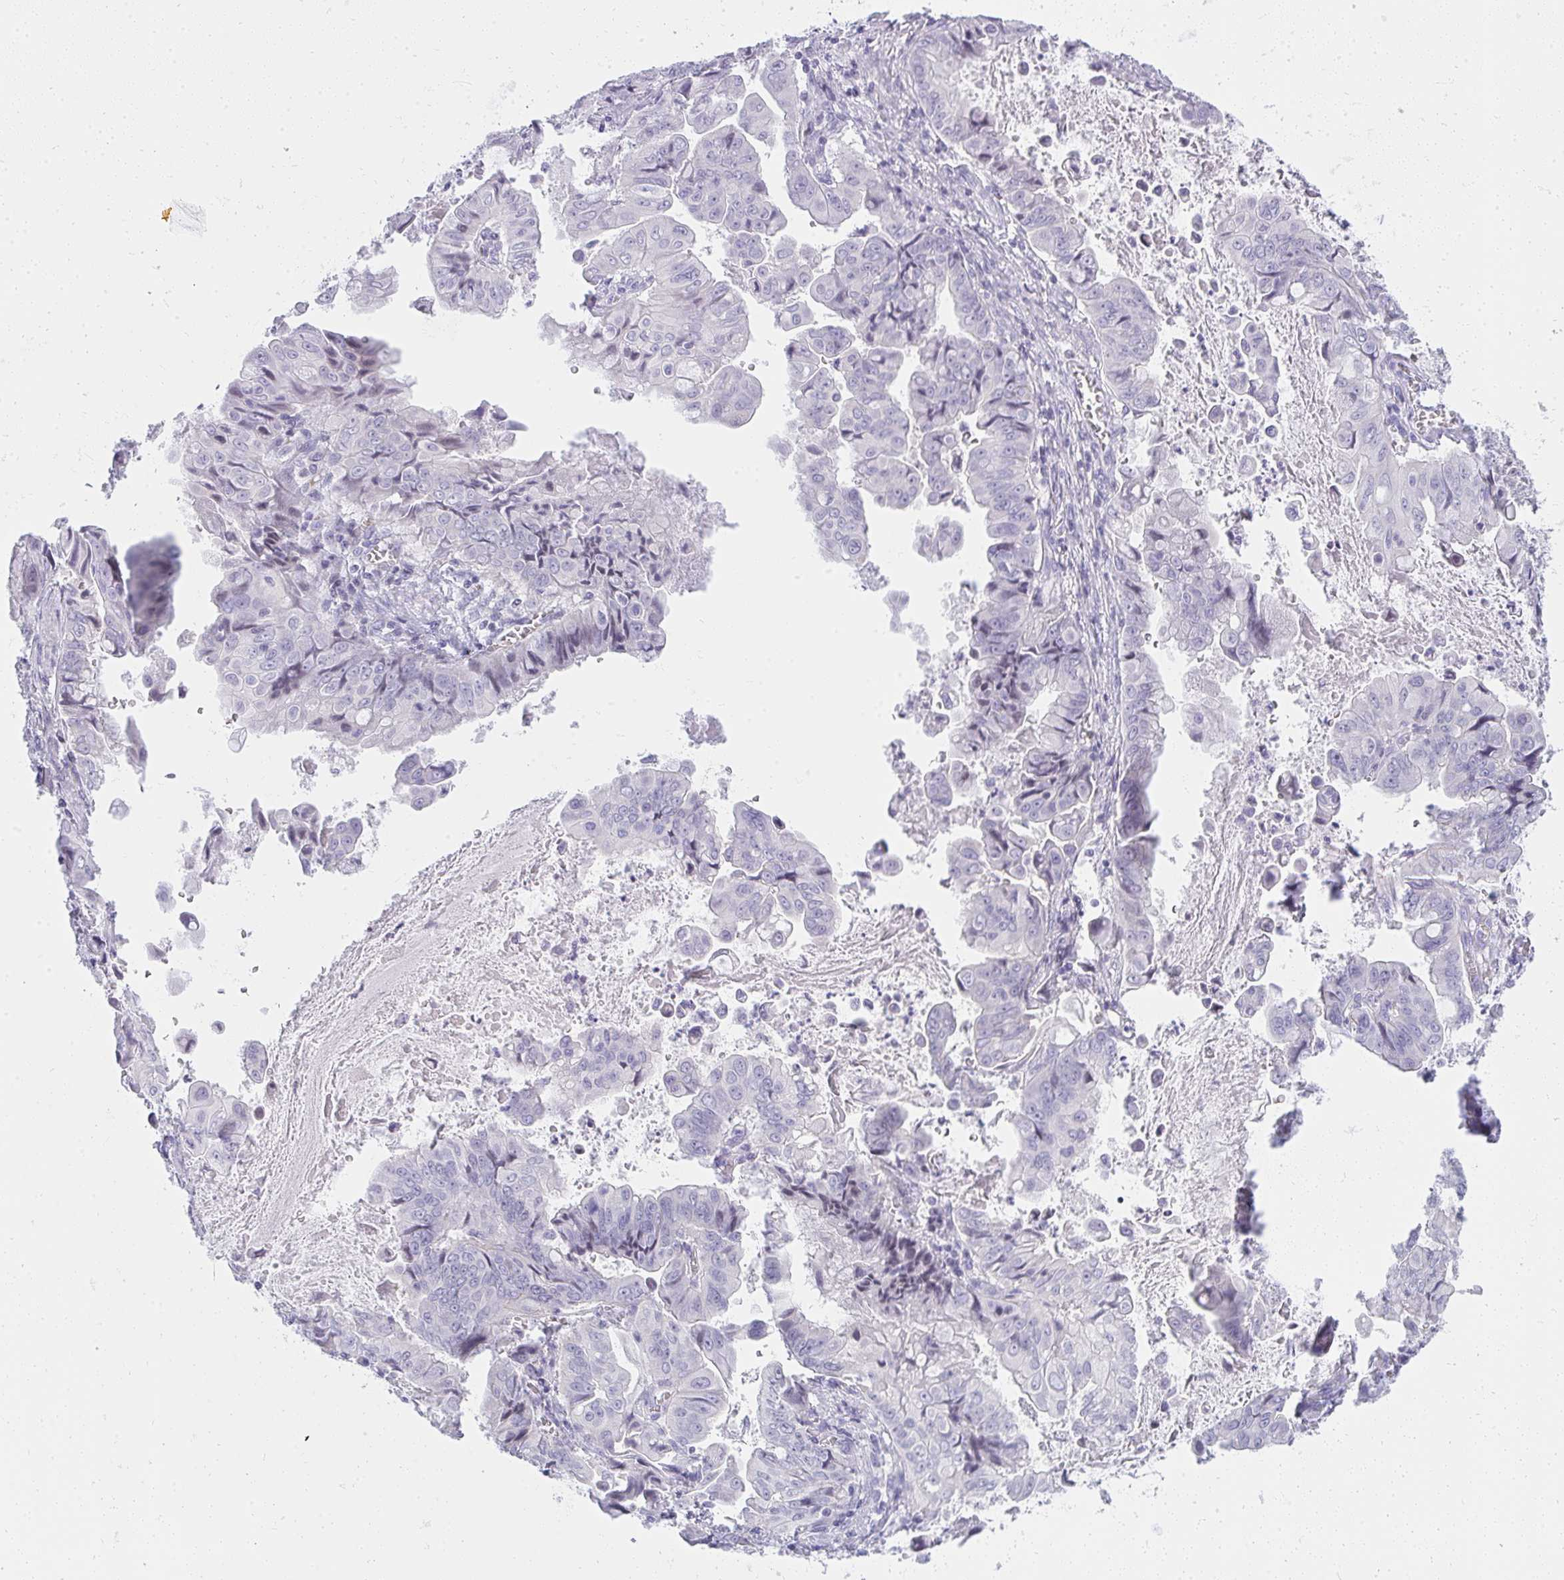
{"staining": {"intensity": "negative", "quantity": "none", "location": "none"}, "tissue": "stomach cancer", "cell_type": "Tumor cells", "image_type": "cancer", "snomed": [{"axis": "morphology", "description": "Adenocarcinoma, NOS"}, {"axis": "topography", "description": "Stomach, upper"}], "caption": "This is an immunohistochemistry (IHC) image of adenocarcinoma (stomach). There is no positivity in tumor cells.", "gene": "ZNF182", "patient": {"sex": "male", "age": 80}}